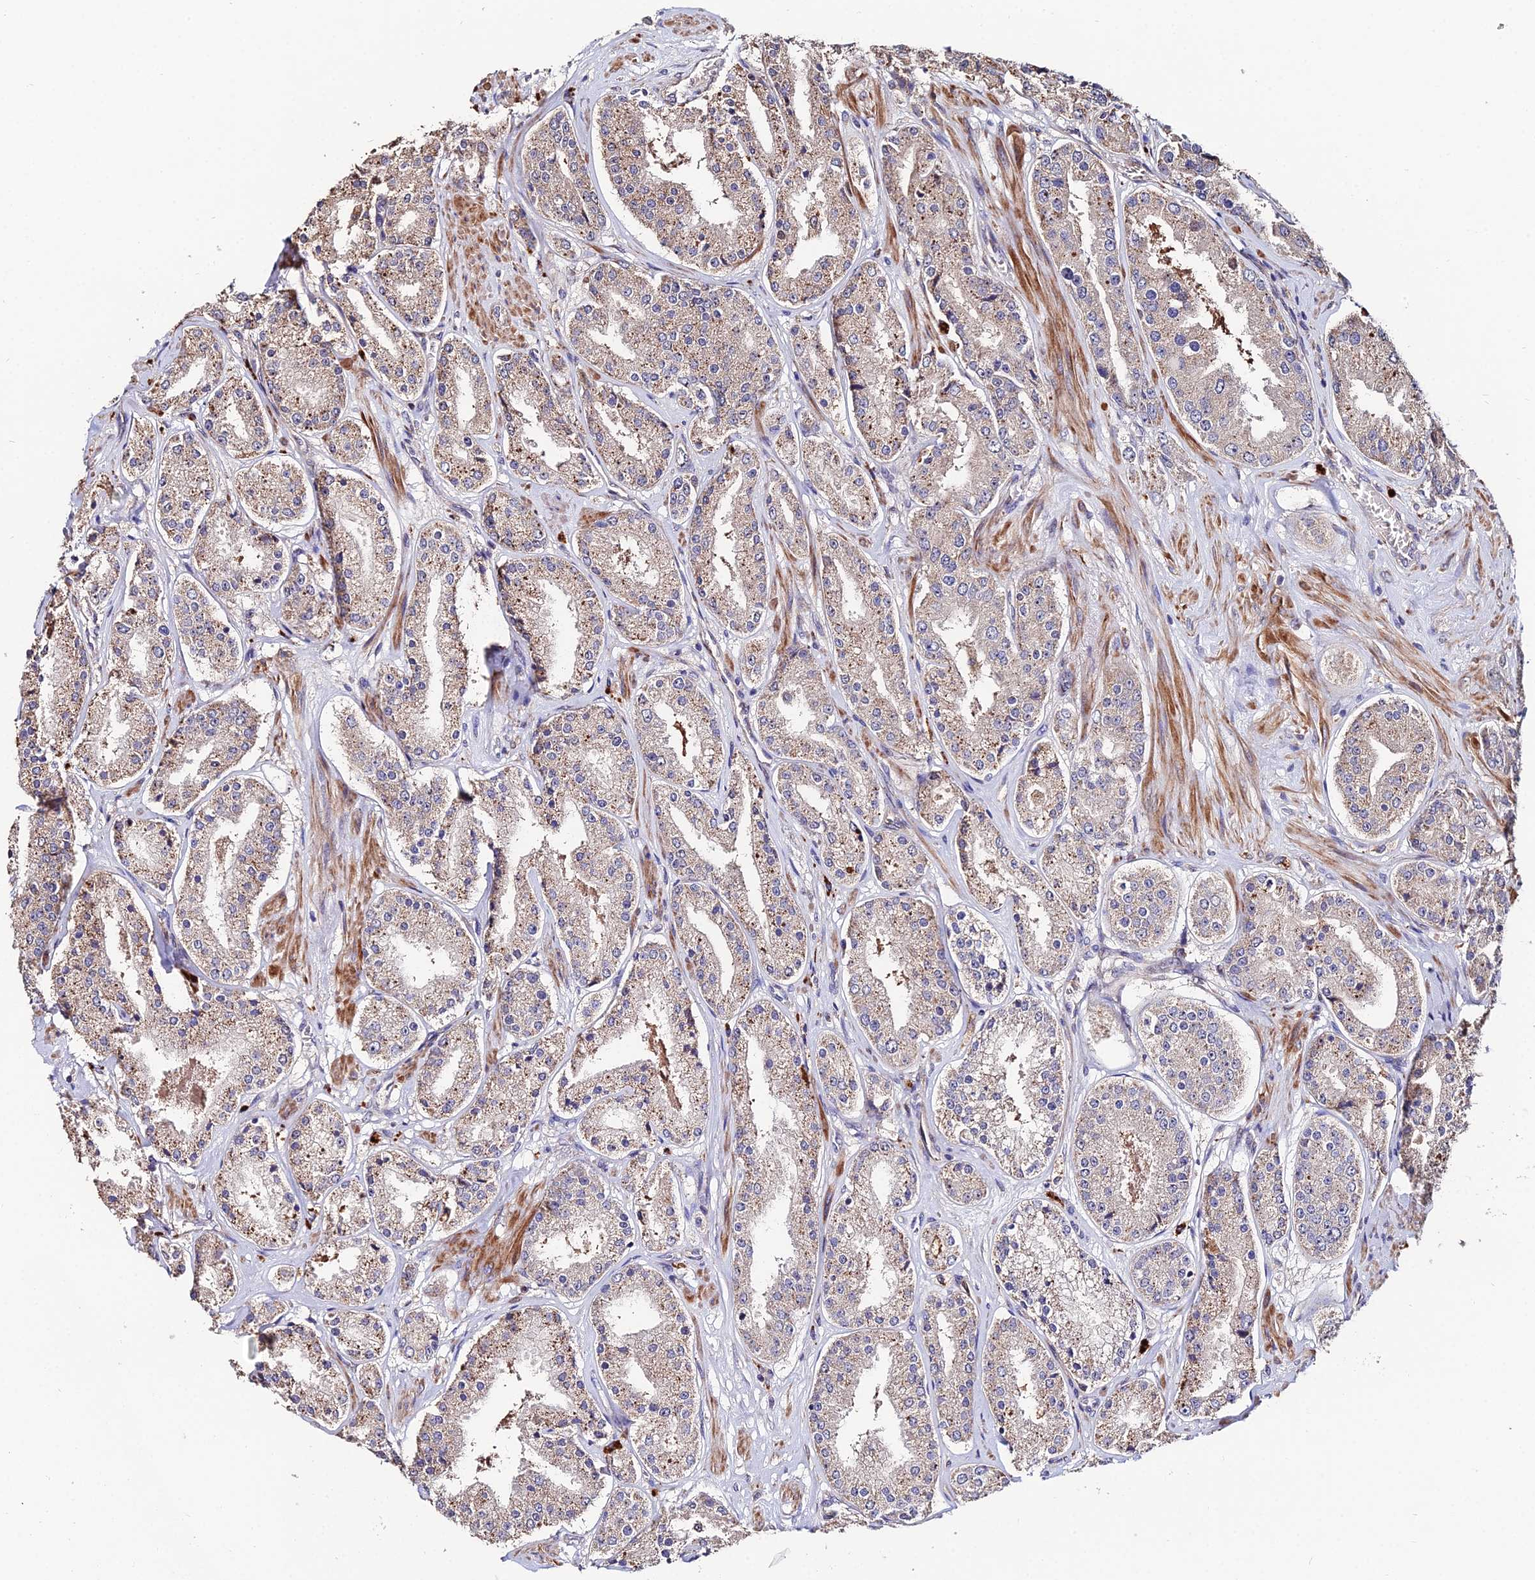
{"staining": {"intensity": "weak", "quantity": "25%-75%", "location": "cytoplasmic/membranous"}, "tissue": "prostate cancer", "cell_type": "Tumor cells", "image_type": "cancer", "snomed": [{"axis": "morphology", "description": "Adenocarcinoma, High grade"}, {"axis": "topography", "description": "Prostate"}], "caption": "Prostate cancer tissue demonstrates weak cytoplasmic/membranous expression in about 25%-75% of tumor cells", "gene": "ACTR5", "patient": {"sex": "male", "age": 63}}